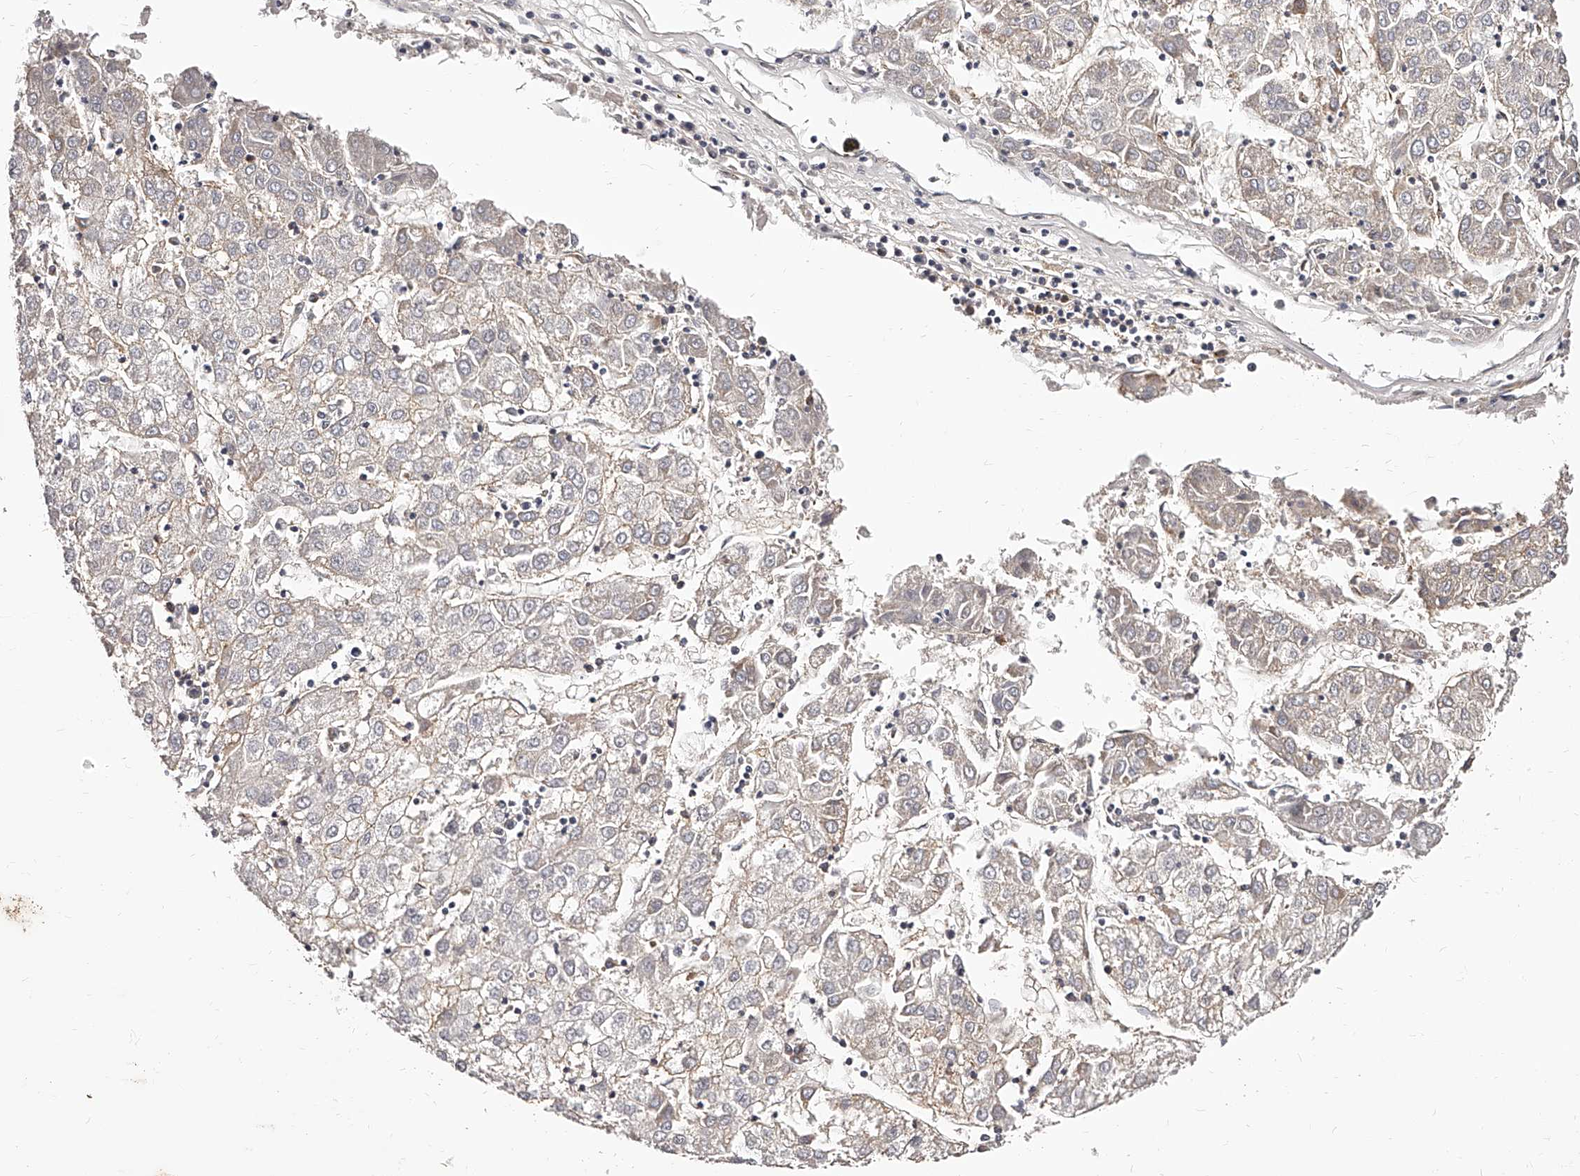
{"staining": {"intensity": "negative", "quantity": "none", "location": "none"}, "tissue": "liver cancer", "cell_type": "Tumor cells", "image_type": "cancer", "snomed": [{"axis": "morphology", "description": "Carcinoma, Hepatocellular, NOS"}, {"axis": "topography", "description": "Liver"}], "caption": "A high-resolution photomicrograph shows immunohistochemistry (IHC) staining of liver cancer (hepatocellular carcinoma), which reveals no significant positivity in tumor cells.", "gene": "CD82", "patient": {"sex": "male", "age": 72}}